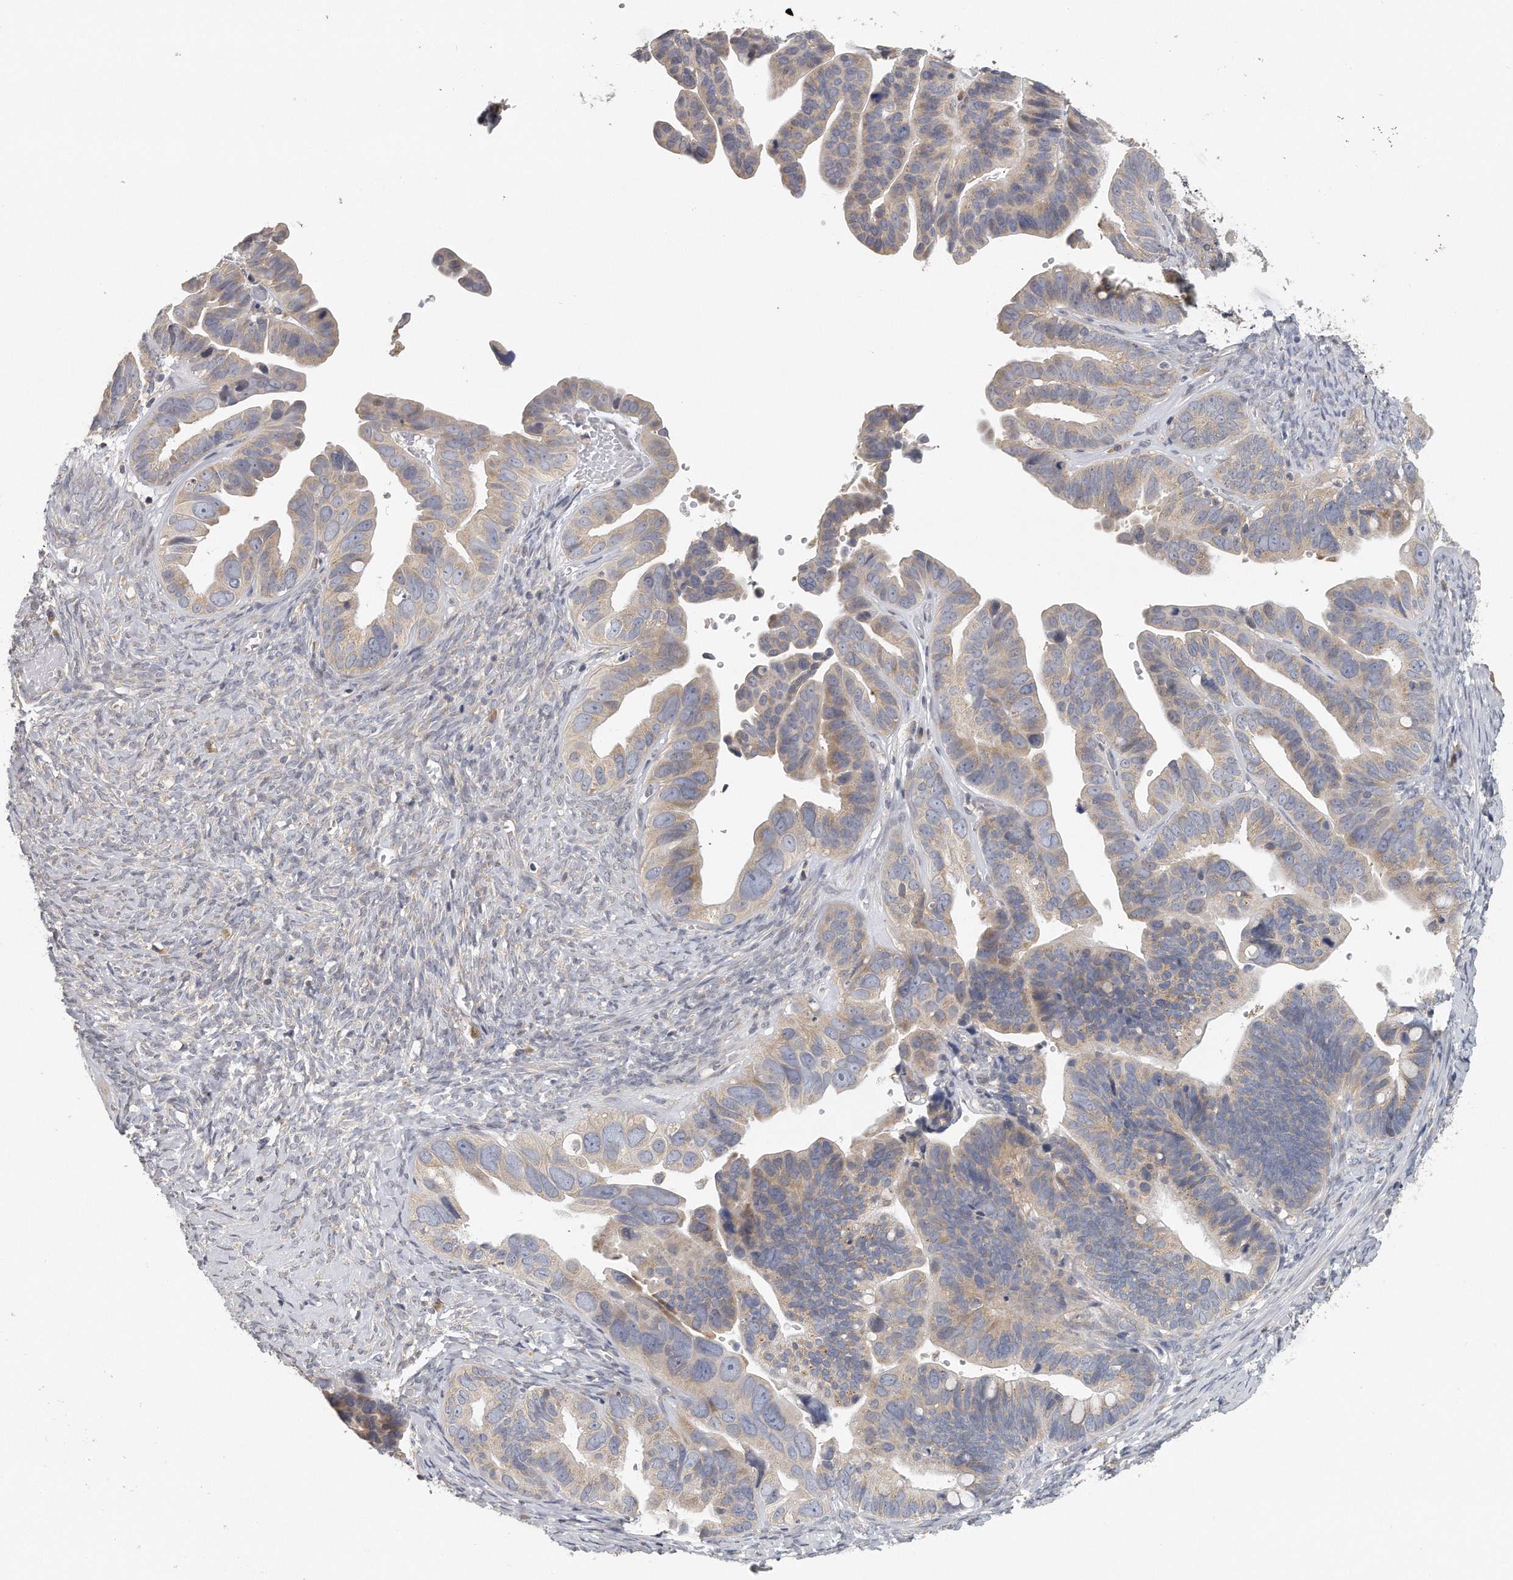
{"staining": {"intensity": "moderate", "quantity": "25%-75%", "location": "cytoplasmic/membranous"}, "tissue": "ovarian cancer", "cell_type": "Tumor cells", "image_type": "cancer", "snomed": [{"axis": "morphology", "description": "Cystadenocarcinoma, serous, NOS"}, {"axis": "topography", "description": "Ovary"}], "caption": "Immunohistochemical staining of human ovarian cancer demonstrates medium levels of moderate cytoplasmic/membranous positivity in about 25%-75% of tumor cells. Nuclei are stained in blue.", "gene": "EIF3I", "patient": {"sex": "female", "age": 56}}